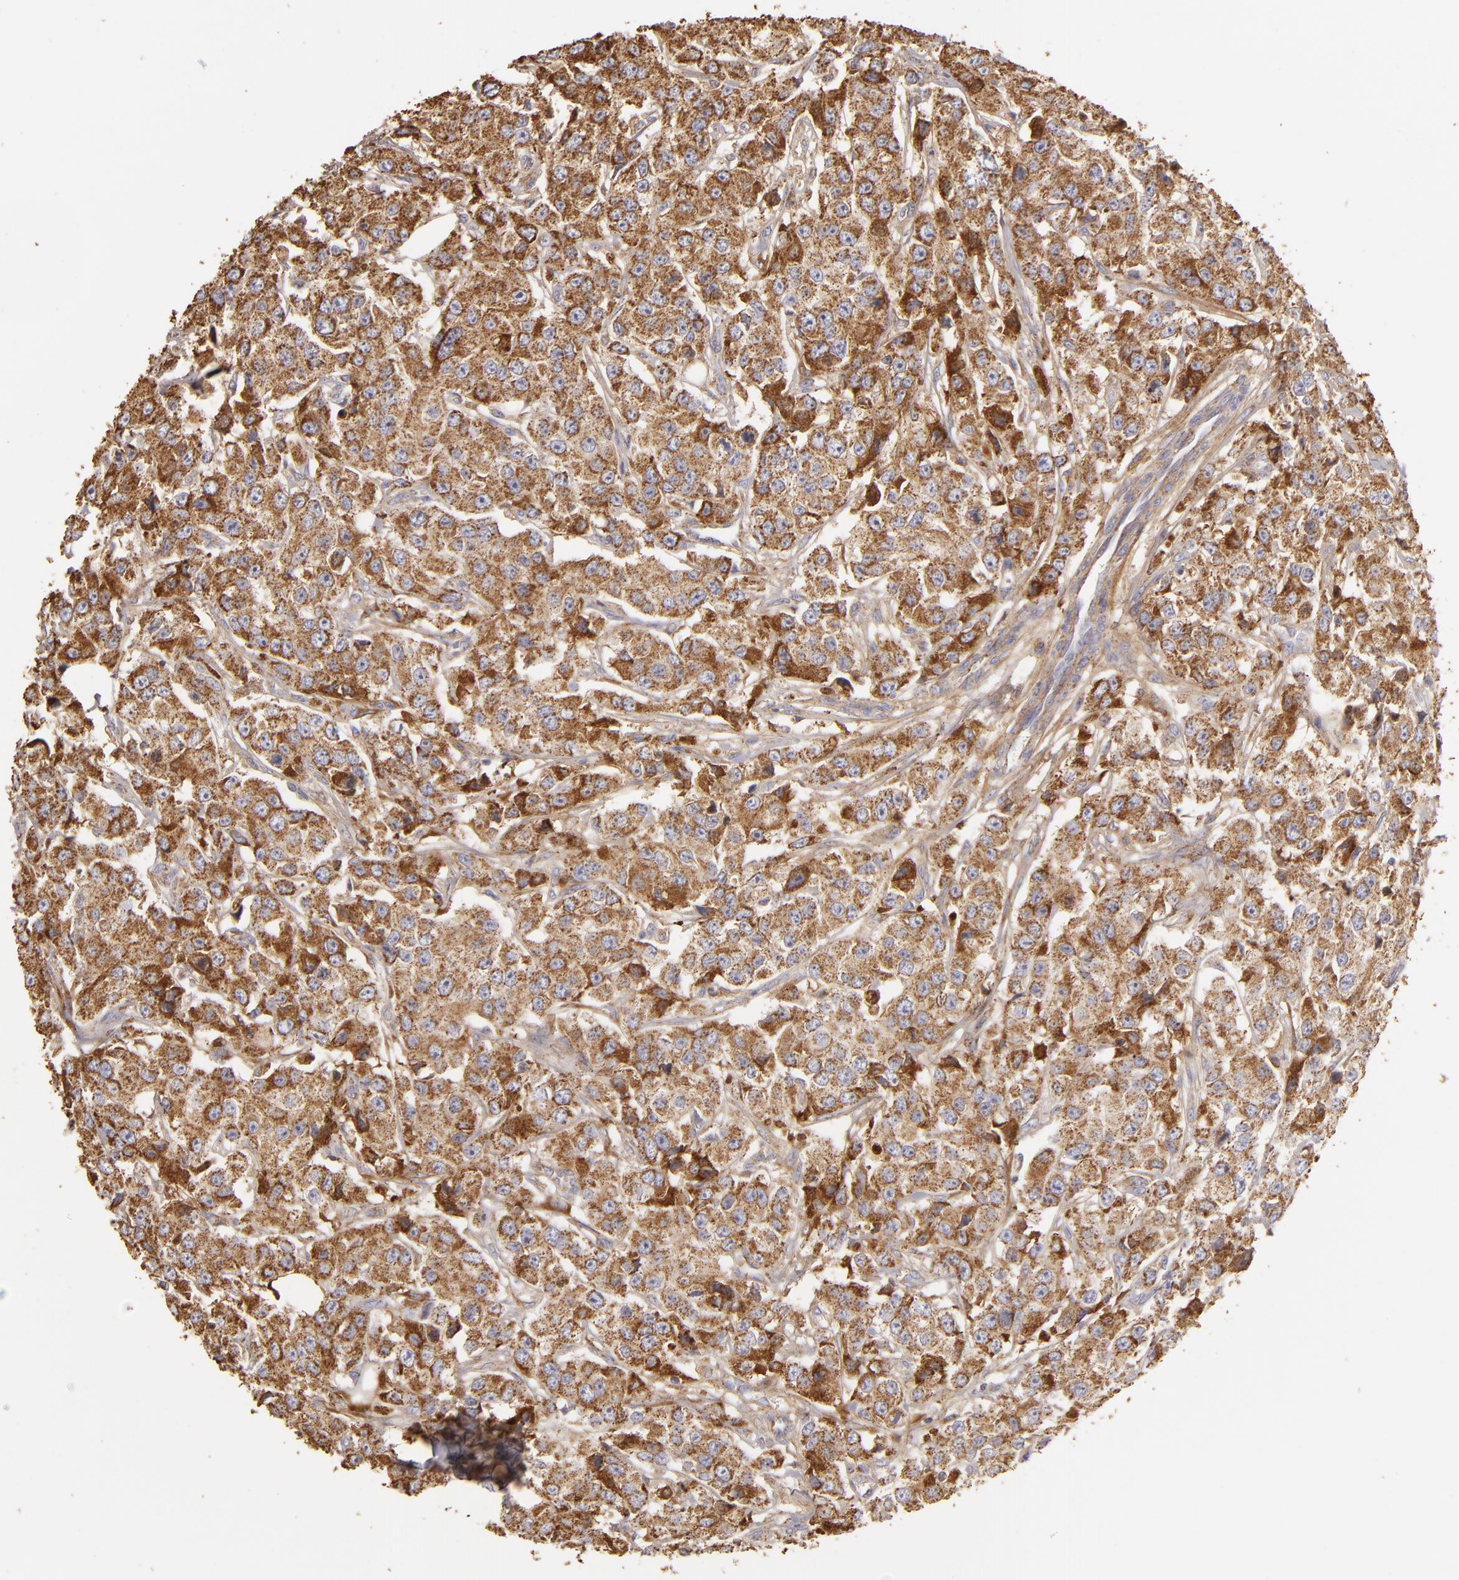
{"staining": {"intensity": "moderate", "quantity": ">75%", "location": "cytoplasmic/membranous"}, "tissue": "breast cancer", "cell_type": "Tumor cells", "image_type": "cancer", "snomed": [{"axis": "morphology", "description": "Duct carcinoma"}, {"axis": "topography", "description": "Breast"}], "caption": "Infiltrating ductal carcinoma (breast) tissue reveals moderate cytoplasmic/membranous staining in approximately >75% of tumor cells, visualized by immunohistochemistry.", "gene": "CFB", "patient": {"sex": "female", "age": 58}}